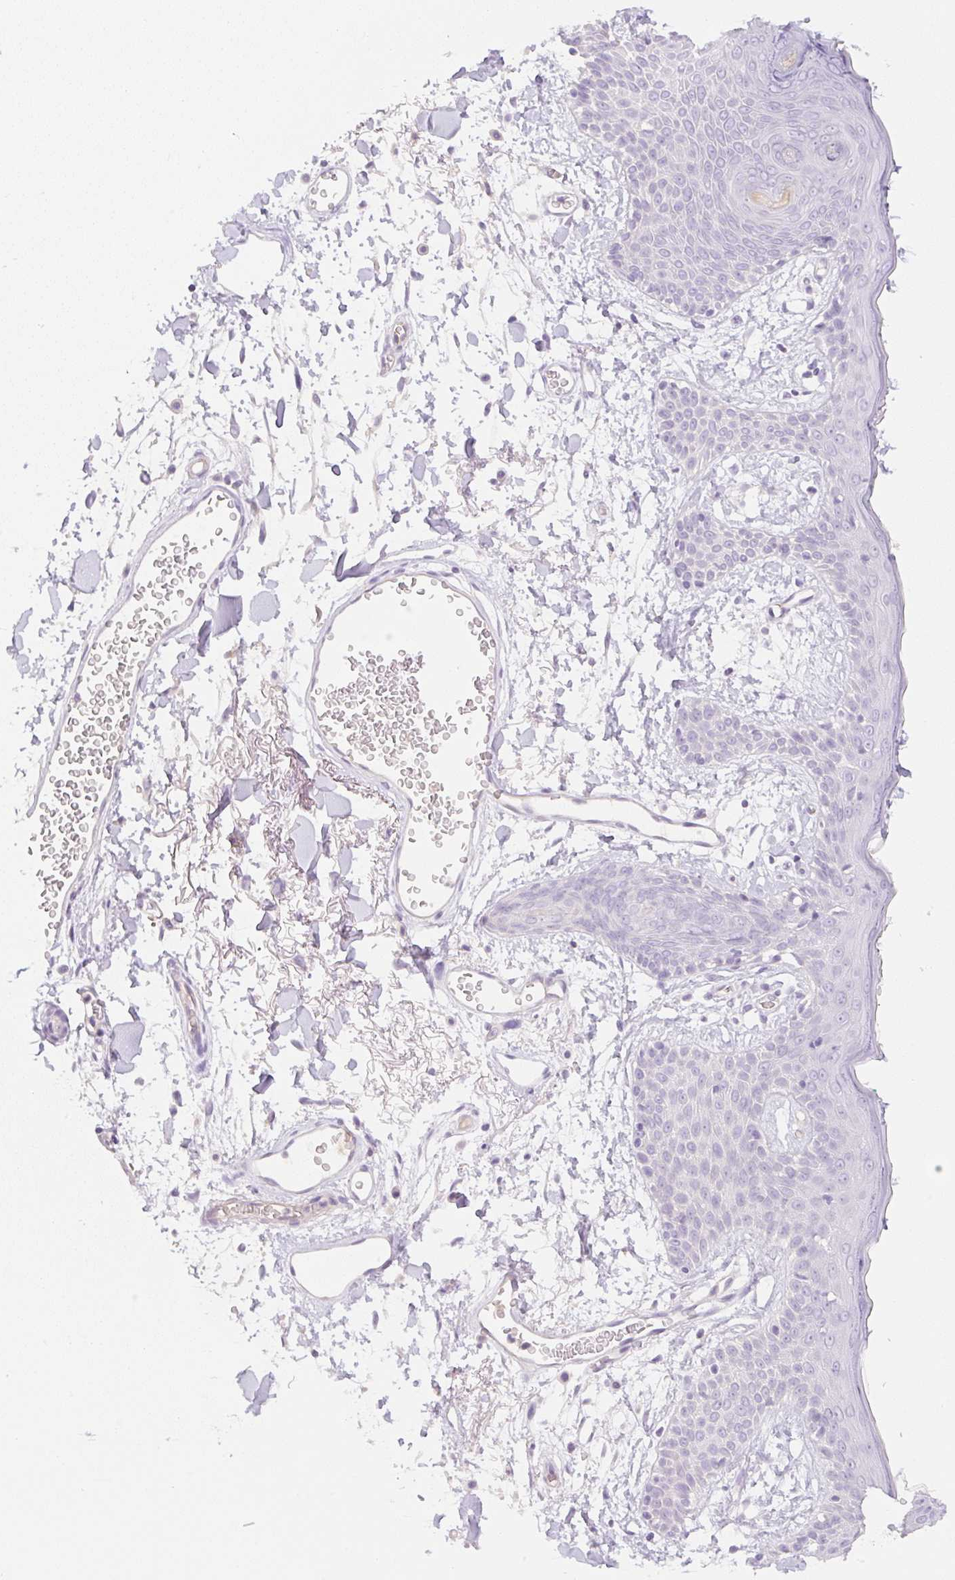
{"staining": {"intensity": "negative", "quantity": "none", "location": "none"}, "tissue": "skin", "cell_type": "Fibroblasts", "image_type": "normal", "snomed": [{"axis": "morphology", "description": "Normal tissue, NOS"}, {"axis": "topography", "description": "Skin"}], "caption": "An immunohistochemistry (IHC) micrograph of unremarkable skin is shown. There is no staining in fibroblasts of skin. Brightfield microscopy of immunohistochemistry (IHC) stained with DAB (brown) and hematoxylin (blue), captured at high magnification.", "gene": "MIA2", "patient": {"sex": "male", "age": 79}}